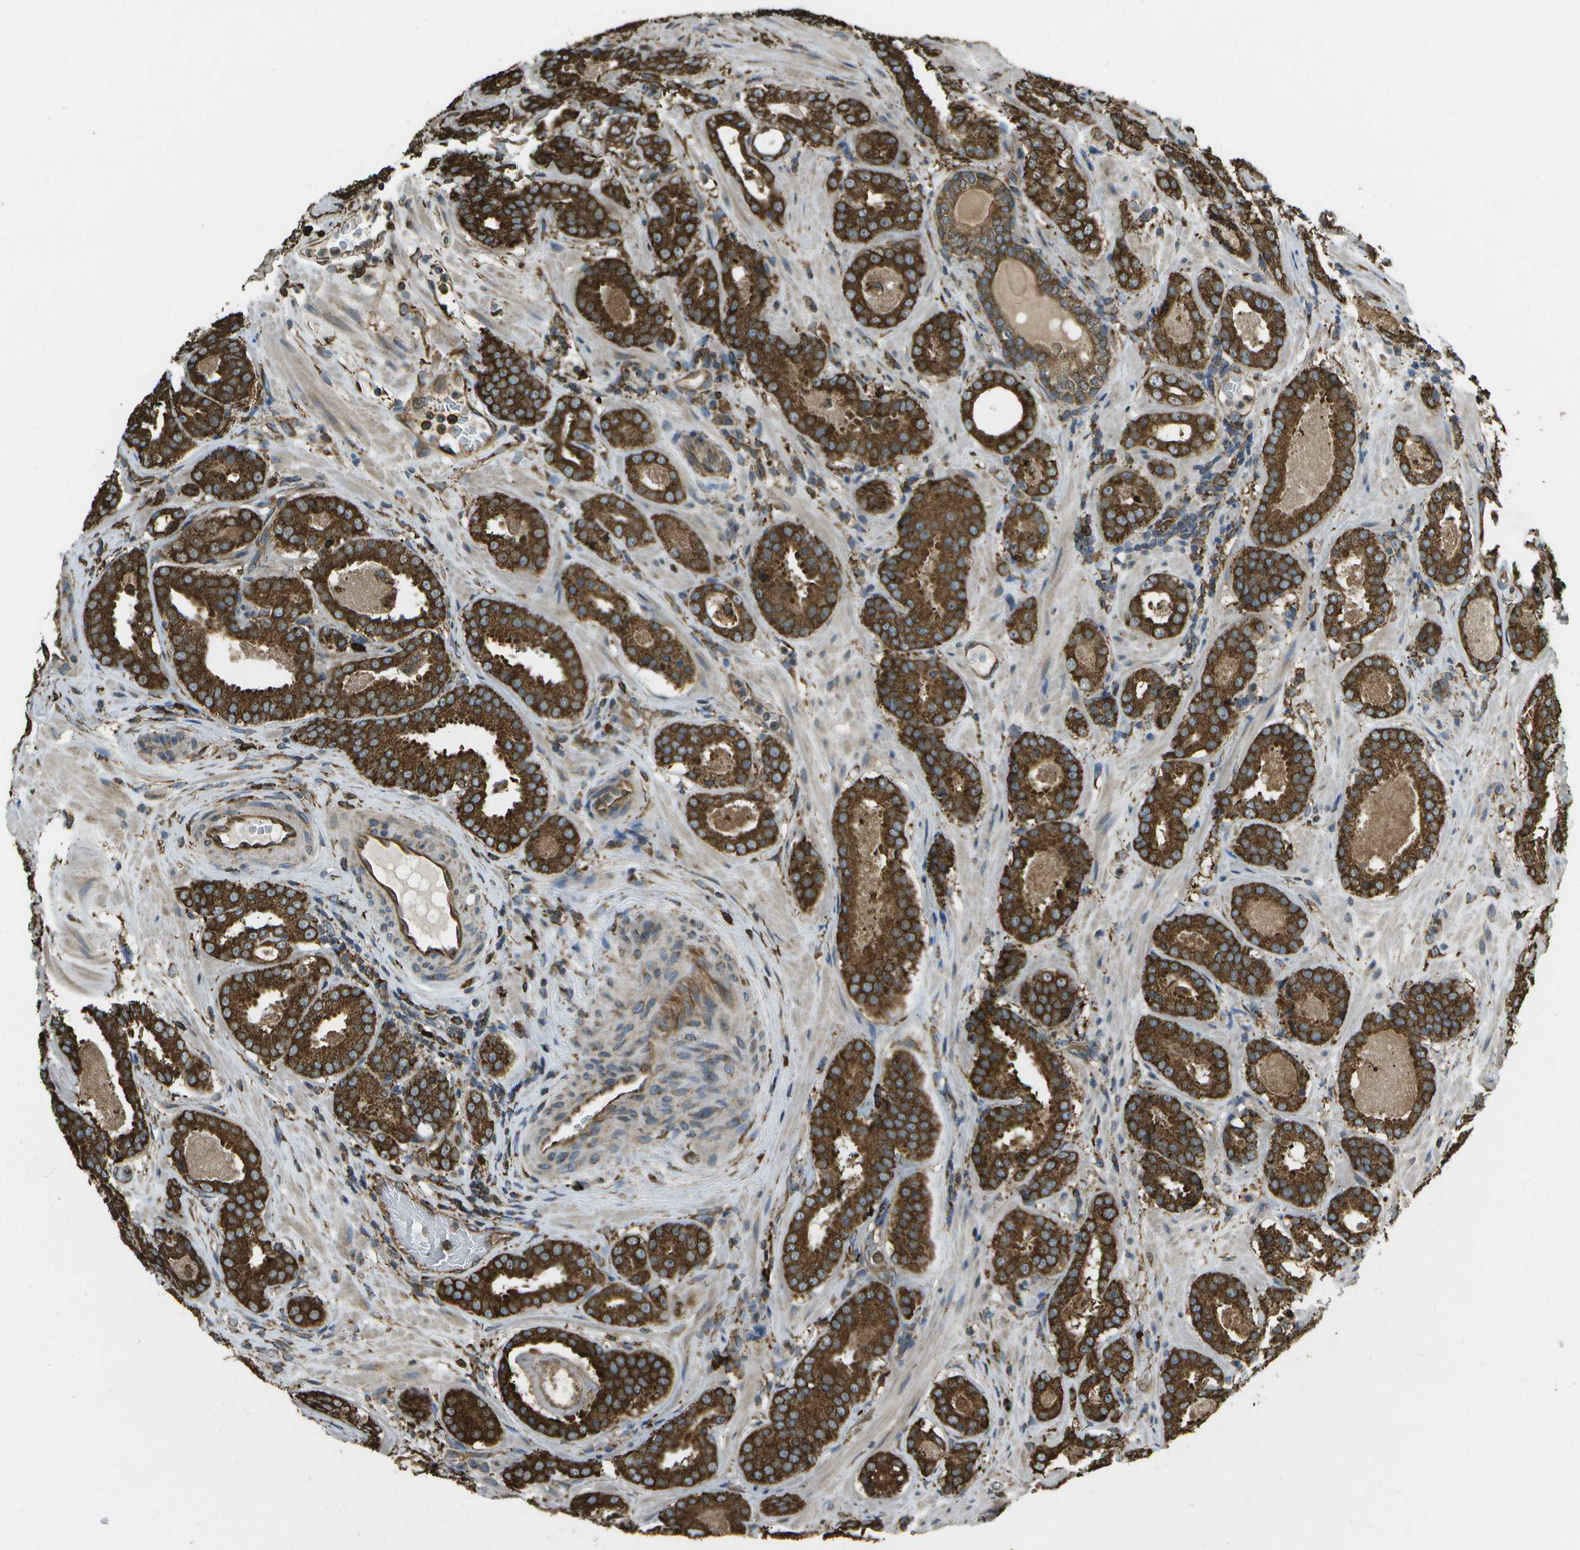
{"staining": {"intensity": "strong", "quantity": ">75%", "location": "cytoplasmic/membranous"}, "tissue": "prostate cancer", "cell_type": "Tumor cells", "image_type": "cancer", "snomed": [{"axis": "morphology", "description": "Adenocarcinoma, Low grade"}, {"axis": "topography", "description": "Prostate"}], "caption": "A brown stain highlights strong cytoplasmic/membranous staining of a protein in human prostate cancer (low-grade adenocarcinoma) tumor cells.", "gene": "PDIA4", "patient": {"sex": "male", "age": 69}}